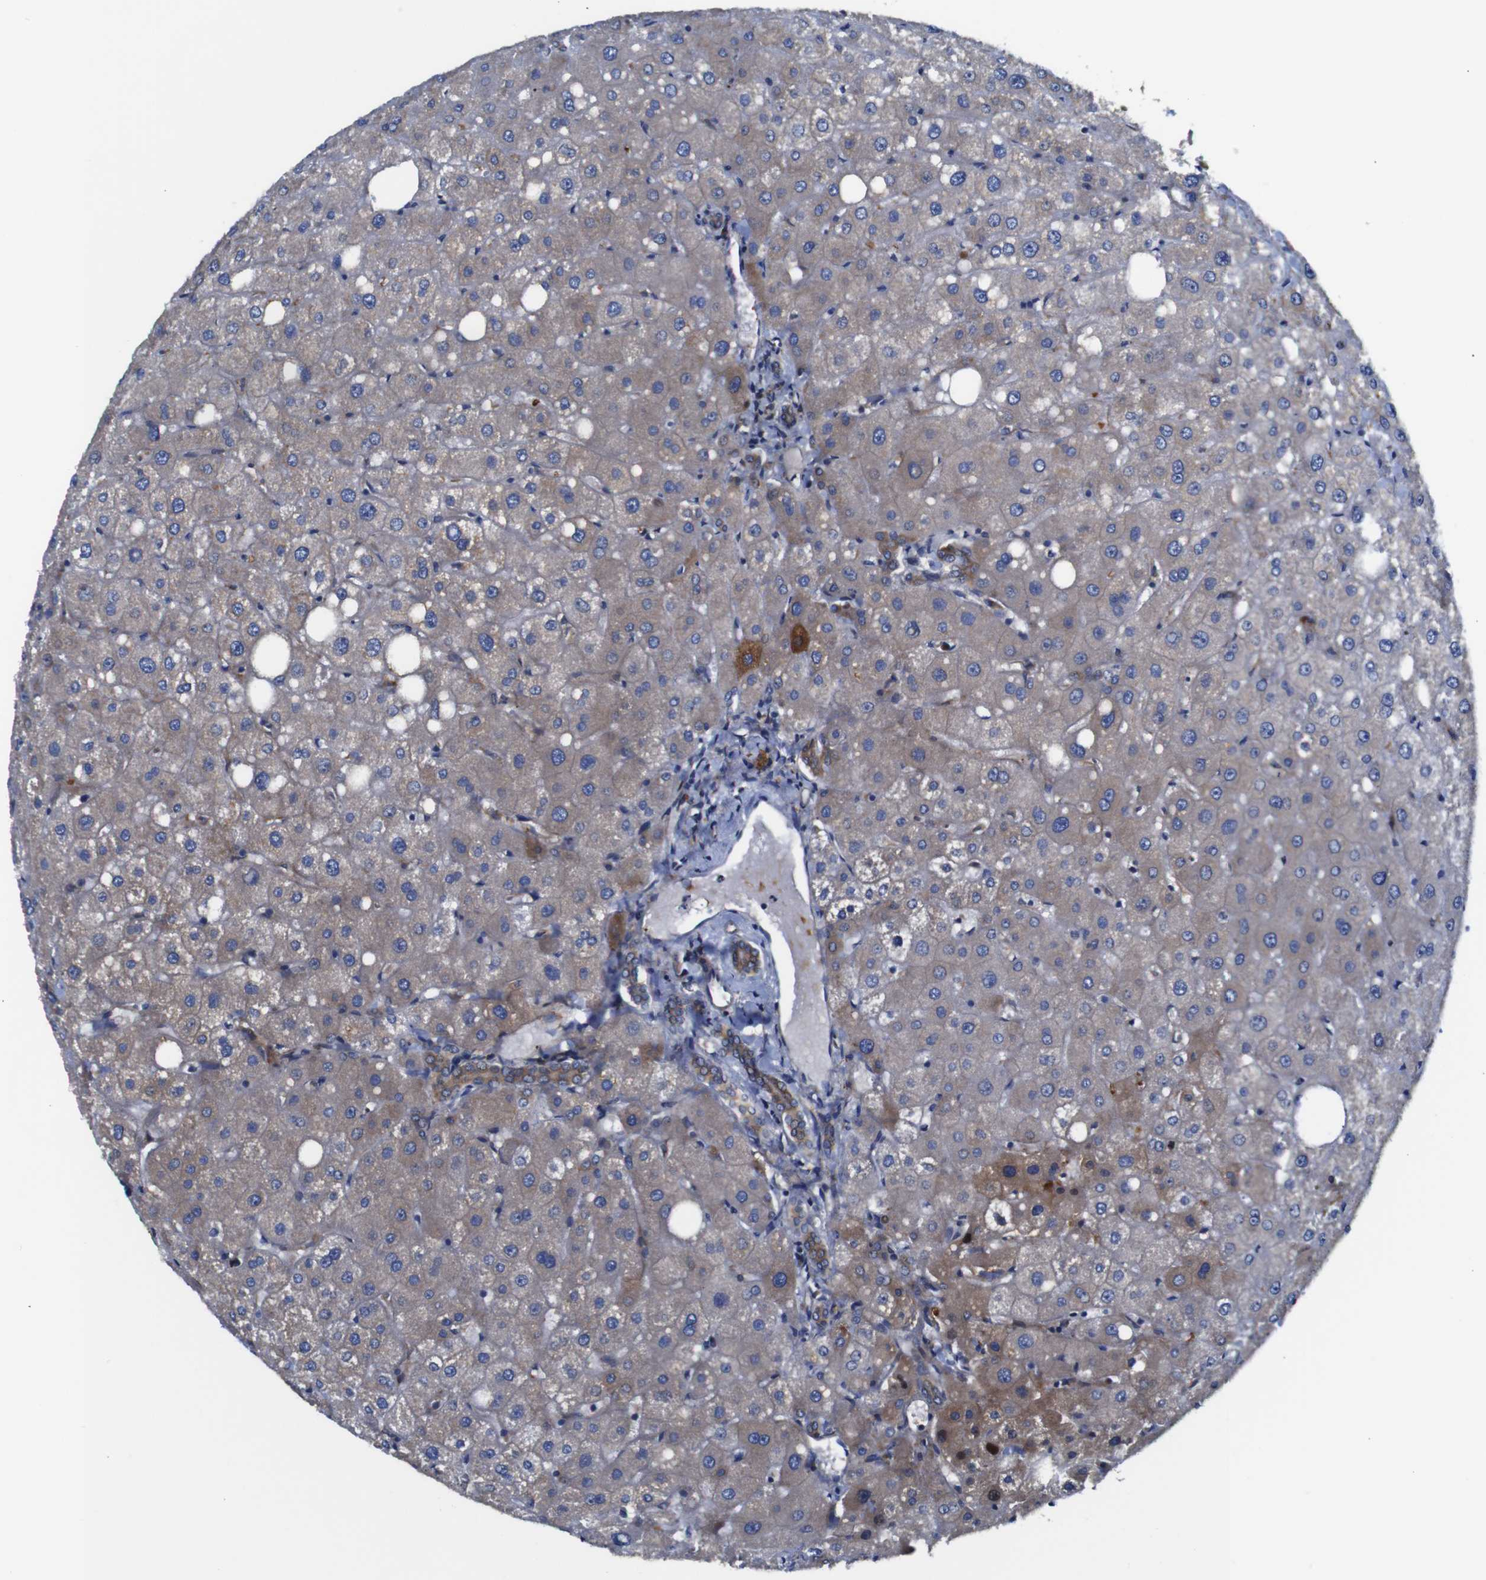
{"staining": {"intensity": "moderate", "quantity": ">75%", "location": "cytoplasmic/membranous"}, "tissue": "liver", "cell_type": "Cholangiocytes", "image_type": "normal", "snomed": [{"axis": "morphology", "description": "Normal tissue, NOS"}, {"axis": "topography", "description": "Liver"}], "caption": "A high-resolution micrograph shows immunohistochemistry (IHC) staining of unremarkable liver, which displays moderate cytoplasmic/membranous positivity in about >75% of cholangiocytes.", "gene": "CLCC1", "patient": {"sex": "male", "age": 73}}